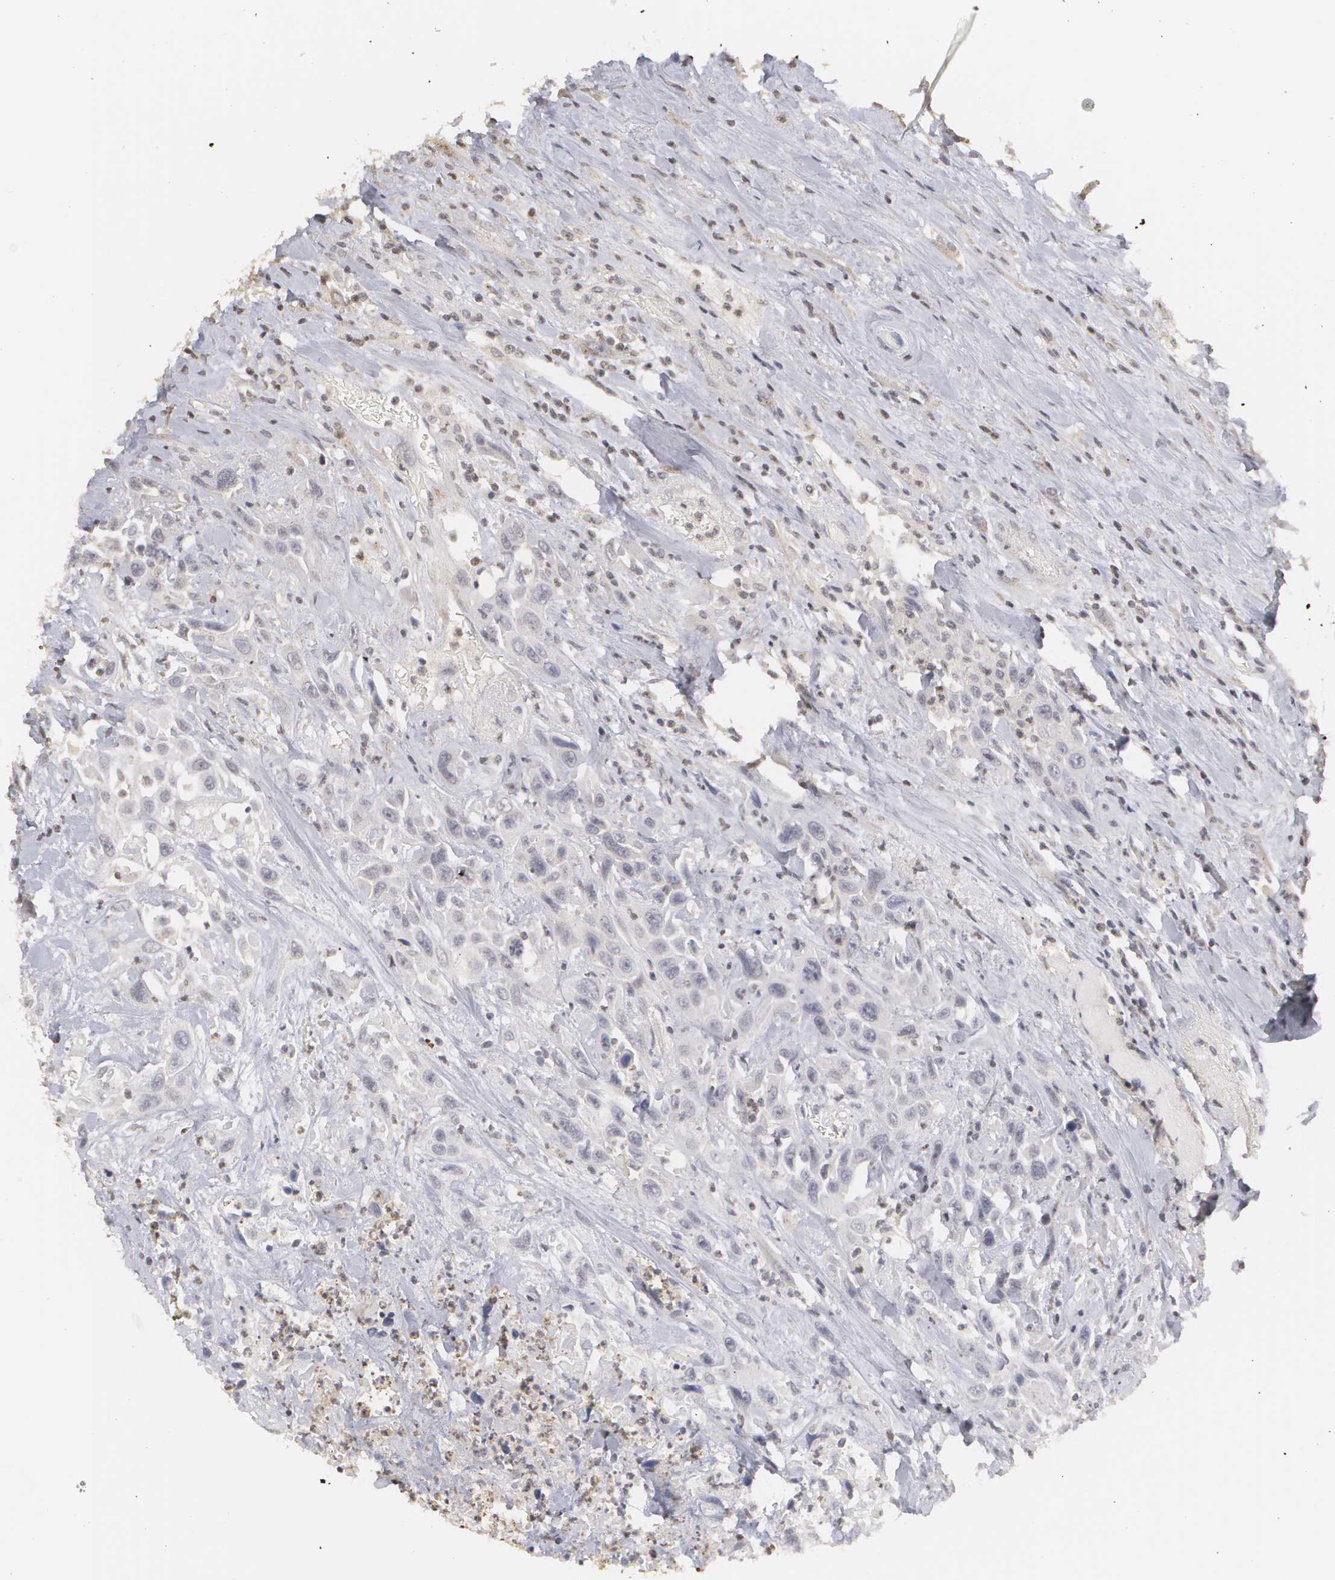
{"staining": {"intensity": "negative", "quantity": "none", "location": "none"}, "tissue": "urothelial cancer", "cell_type": "Tumor cells", "image_type": "cancer", "snomed": [{"axis": "morphology", "description": "Urothelial carcinoma, High grade"}, {"axis": "topography", "description": "Urinary bladder"}], "caption": "Tumor cells are negative for brown protein staining in urothelial cancer.", "gene": "CLDN2", "patient": {"sex": "female", "age": 84}}